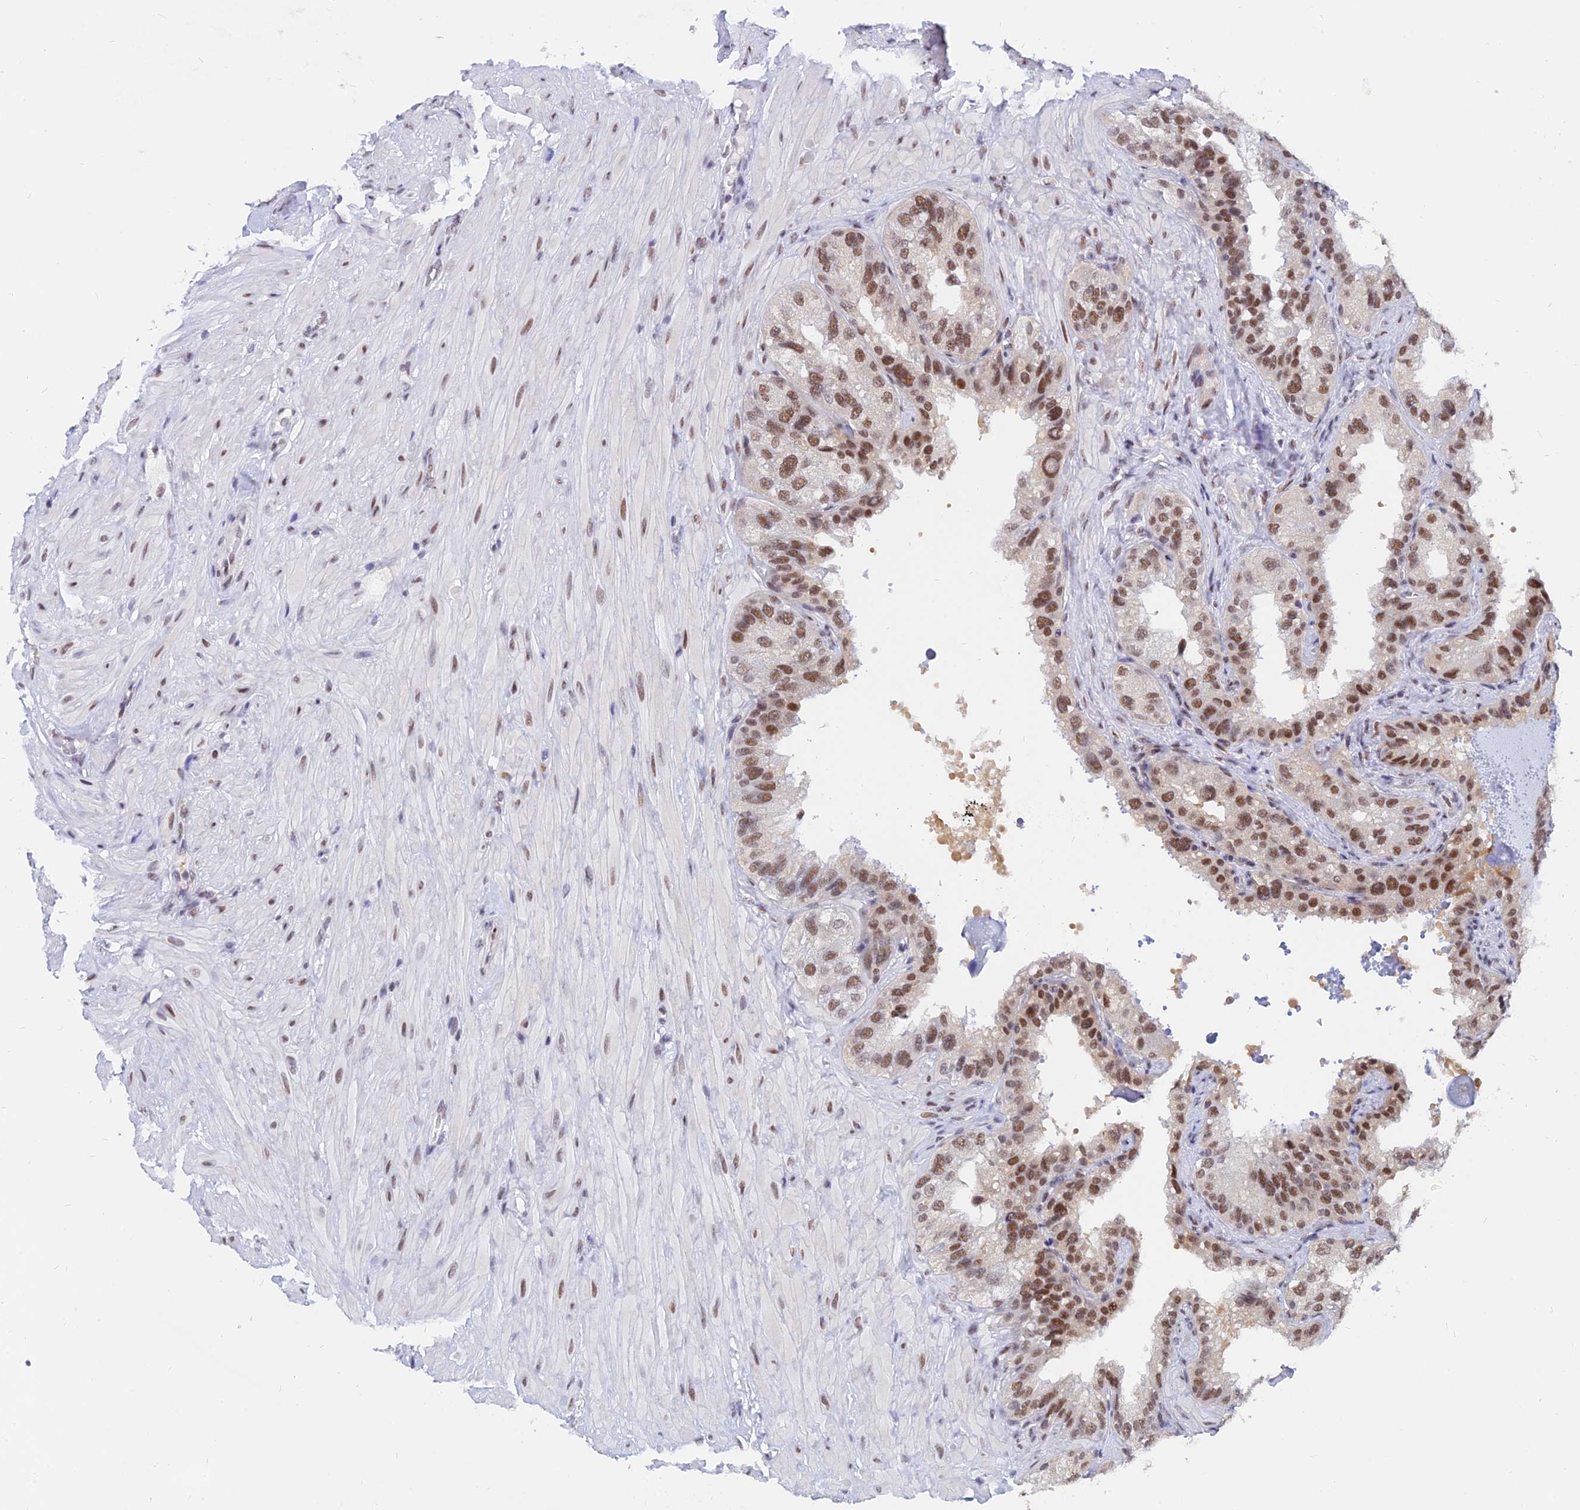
{"staining": {"intensity": "moderate", "quantity": ">75%", "location": "nuclear"}, "tissue": "seminal vesicle", "cell_type": "Glandular cells", "image_type": "normal", "snomed": [{"axis": "morphology", "description": "Normal tissue, NOS"}, {"axis": "topography", "description": "Seminal veicle"}], "caption": "Seminal vesicle stained with a brown dye reveals moderate nuclear positive expression in approximately >75% of glandular cells.", "gene": "DPY30", "patient": {"sex": "male", "age": 68}}